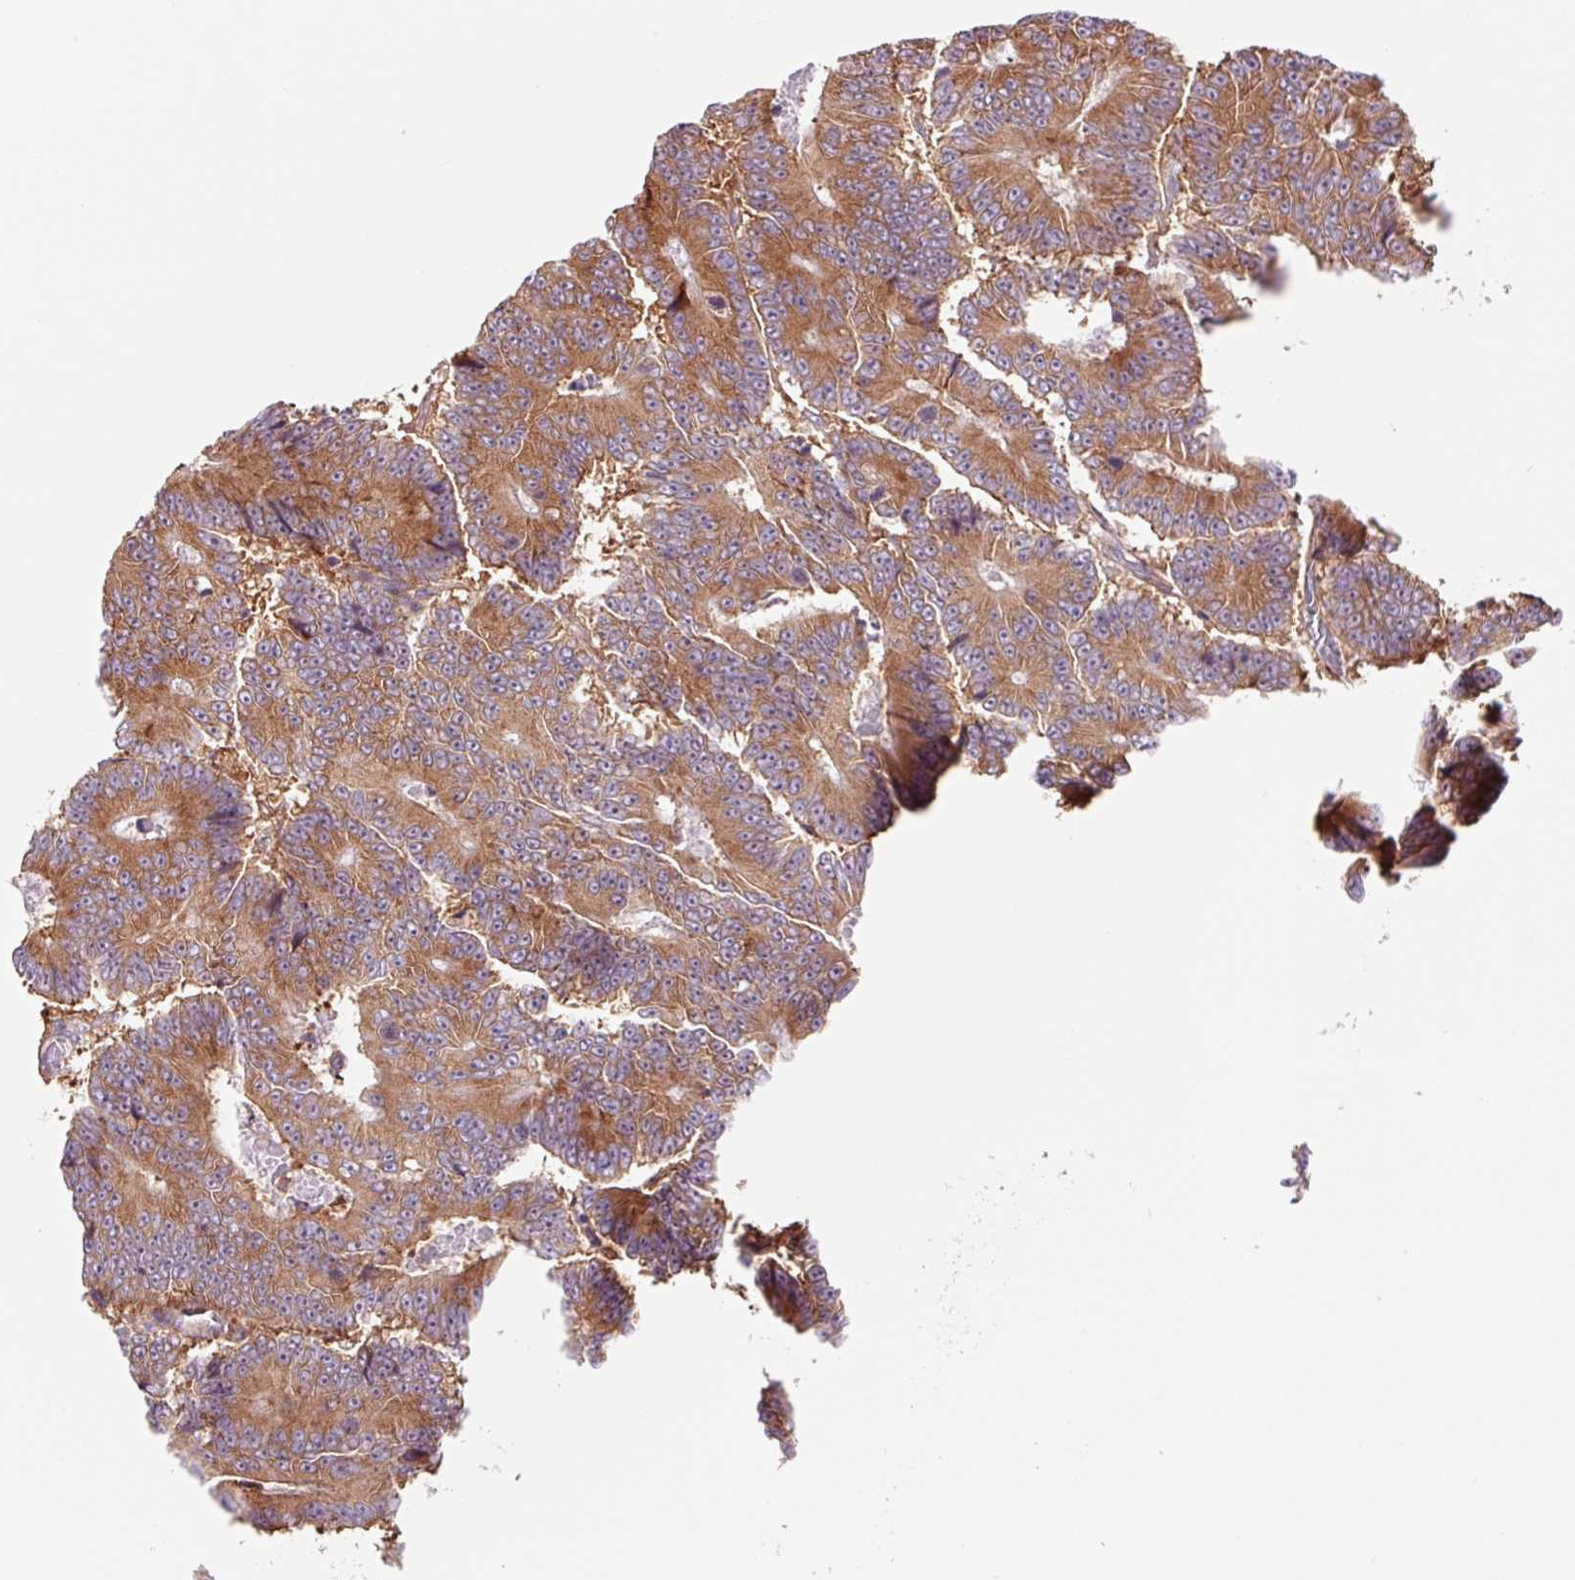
{"staining": {"intensity": "moderate", "quantity": ">75%", "location": "cytoplasmic/membranous"}, "tissue": "colorectal cancer", "cell_type": "Tumor cells", "image_type": "cancer", "snomed": [{"axis": "morphology", "description": "Adenocarcinoma, NOS"}, {"axis": "topography", "description": "Colon"}], "caption": "DAB immunohistochemical staining of adenocarcinoma (colorectal) exhibits moderate cytoplasmic/membranous protein positivity in about >75% of tumor cells.", "gene": "RPL41", "patient": {"sex": "male", "age": 83}}